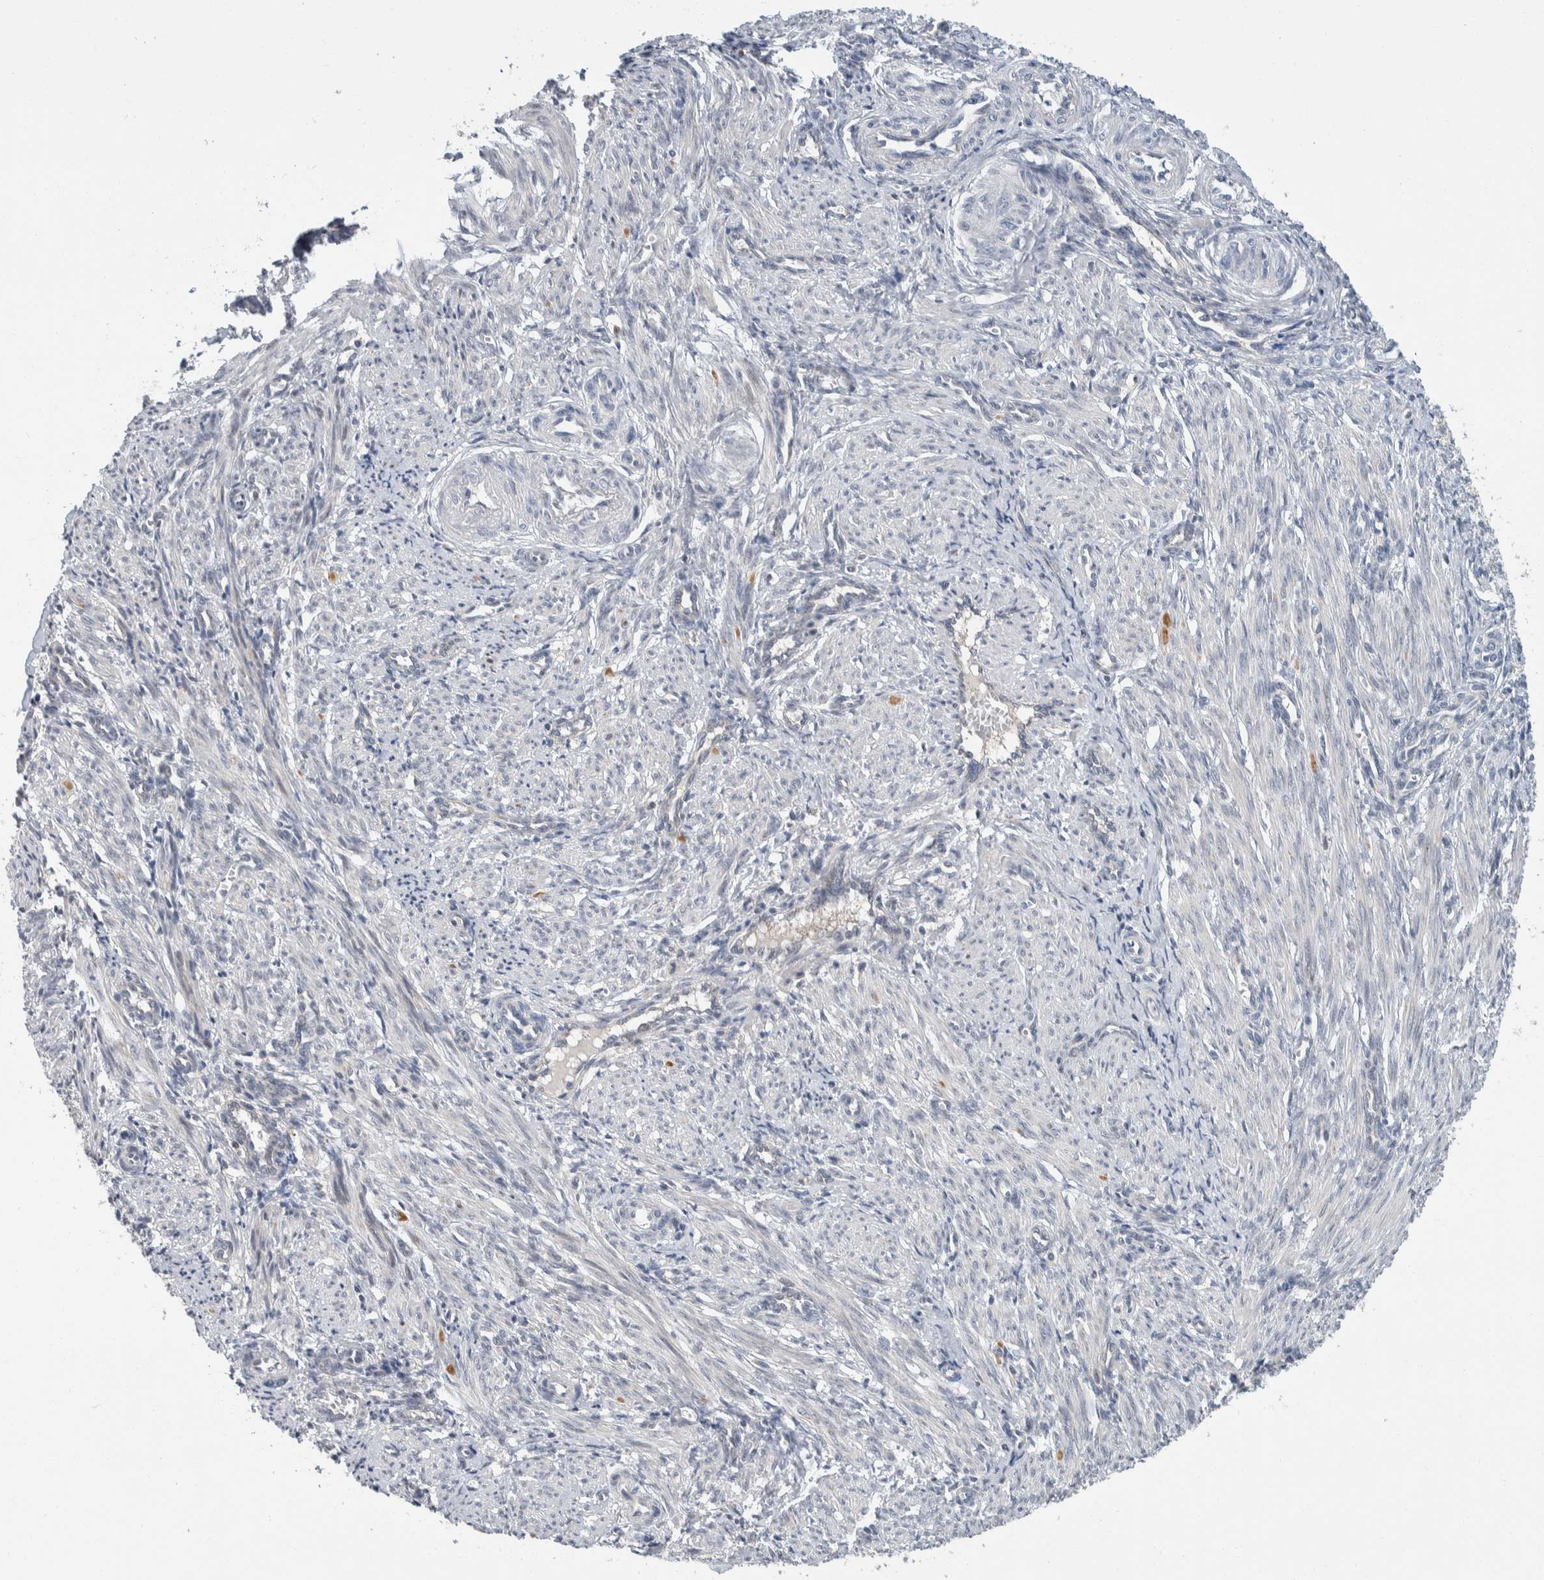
{"staining": {"intensity": "weak", "quantity": "<25%", "location": "cytoplasmic/membranous"}, "tissue": "smooth muscle", "cell_type": "Smooth muscle cells", "image_type": "normal", "snomed": [{"axis": "morphology", "description": "Normal tissue, NOS"}, {"axis": "topography", "description": "Endometrium"}], "caption": "The IHC micrograph has no significant positivity in smooth muscle cells of smooth muscle. The staining is performed using DAB (3,3'-diaminobenzidine) brown chromogen with nuclei counter-stained in using hematoxylin.", "gene": "SHPK", "patient": {"sex": "female", "age": 33}}